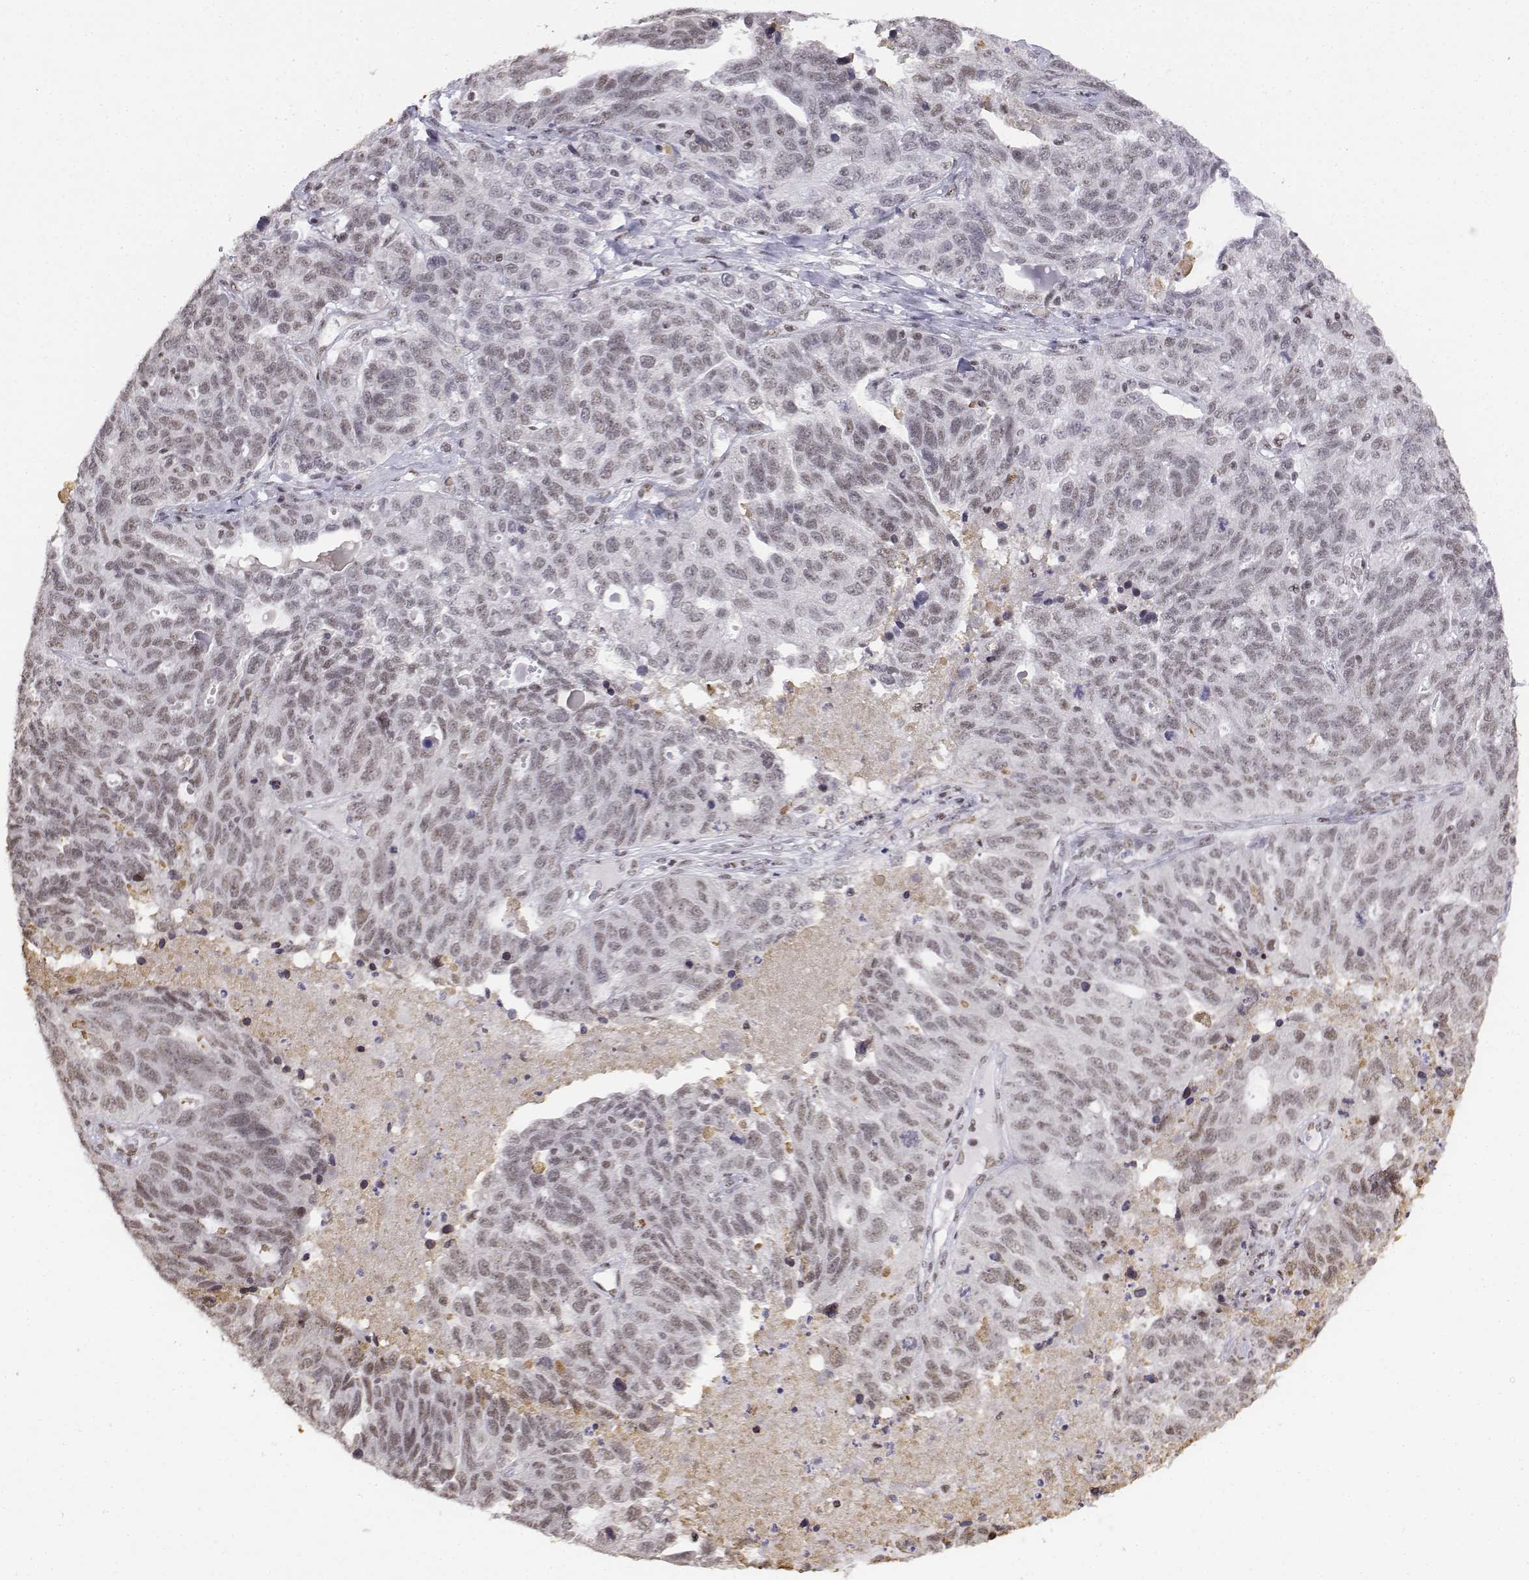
{"staining": {"intensity": "weak", "quantity": ">75%", "location": "nuclear"}, "tissue": "ovarian cancer", "cell_type": "Tumor cells", "image_type": "cancer", "snomed": [{"axis": "morphology", "description": "Cystadenocarcinoma, serous, NOS"}, {"axis": "topography", "description": "Ovary"}], "caption": "Immunohistochemical staining of ovarian cancer exhibits low levels of weak nuclear expression in about >75% of tumor cells.", "gene": "SETD1A", "patient": {"sex": "female", "age": 71}}